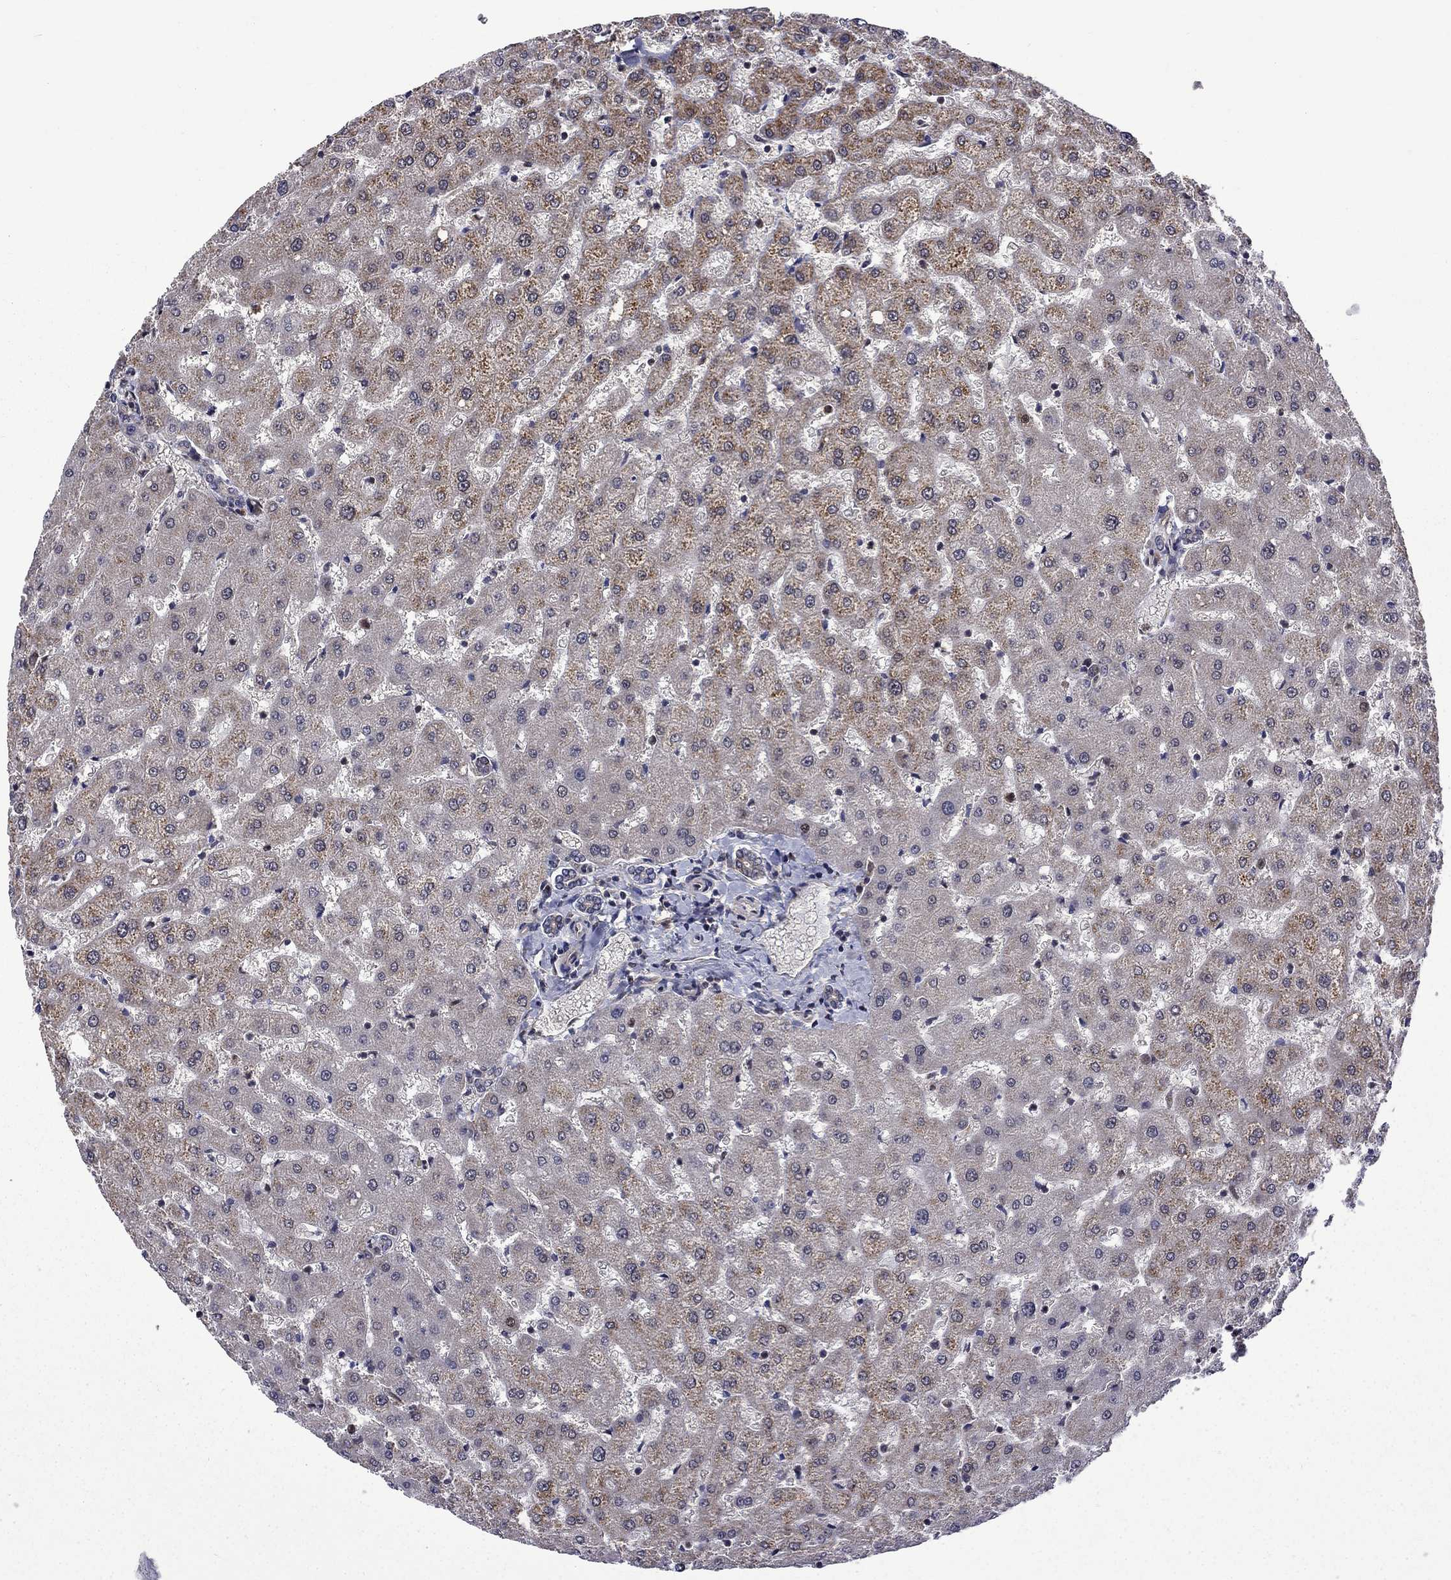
{"staining": {"intensity": "negative", "quantity": "none", "location": "none"}, "tissue": "liver", "cell_type": "Cholangiocytes", "image_type": "normal", "snomed": [{"axis": "morphology", "description": "Normal tissue, NOS"}, {"axis": "topography", "description": "Liver"}], "caption": "This micrograph is of unremarkable liver stained with IHC to label a protein in brown with the nuclei are counter-stained blue. There is no staining in cholangiocytes. (Brightfield microscopy of DAB IHC at high magnification).", "gene": "KPNA3", "patient": {"sex": "female", "age": 50}}